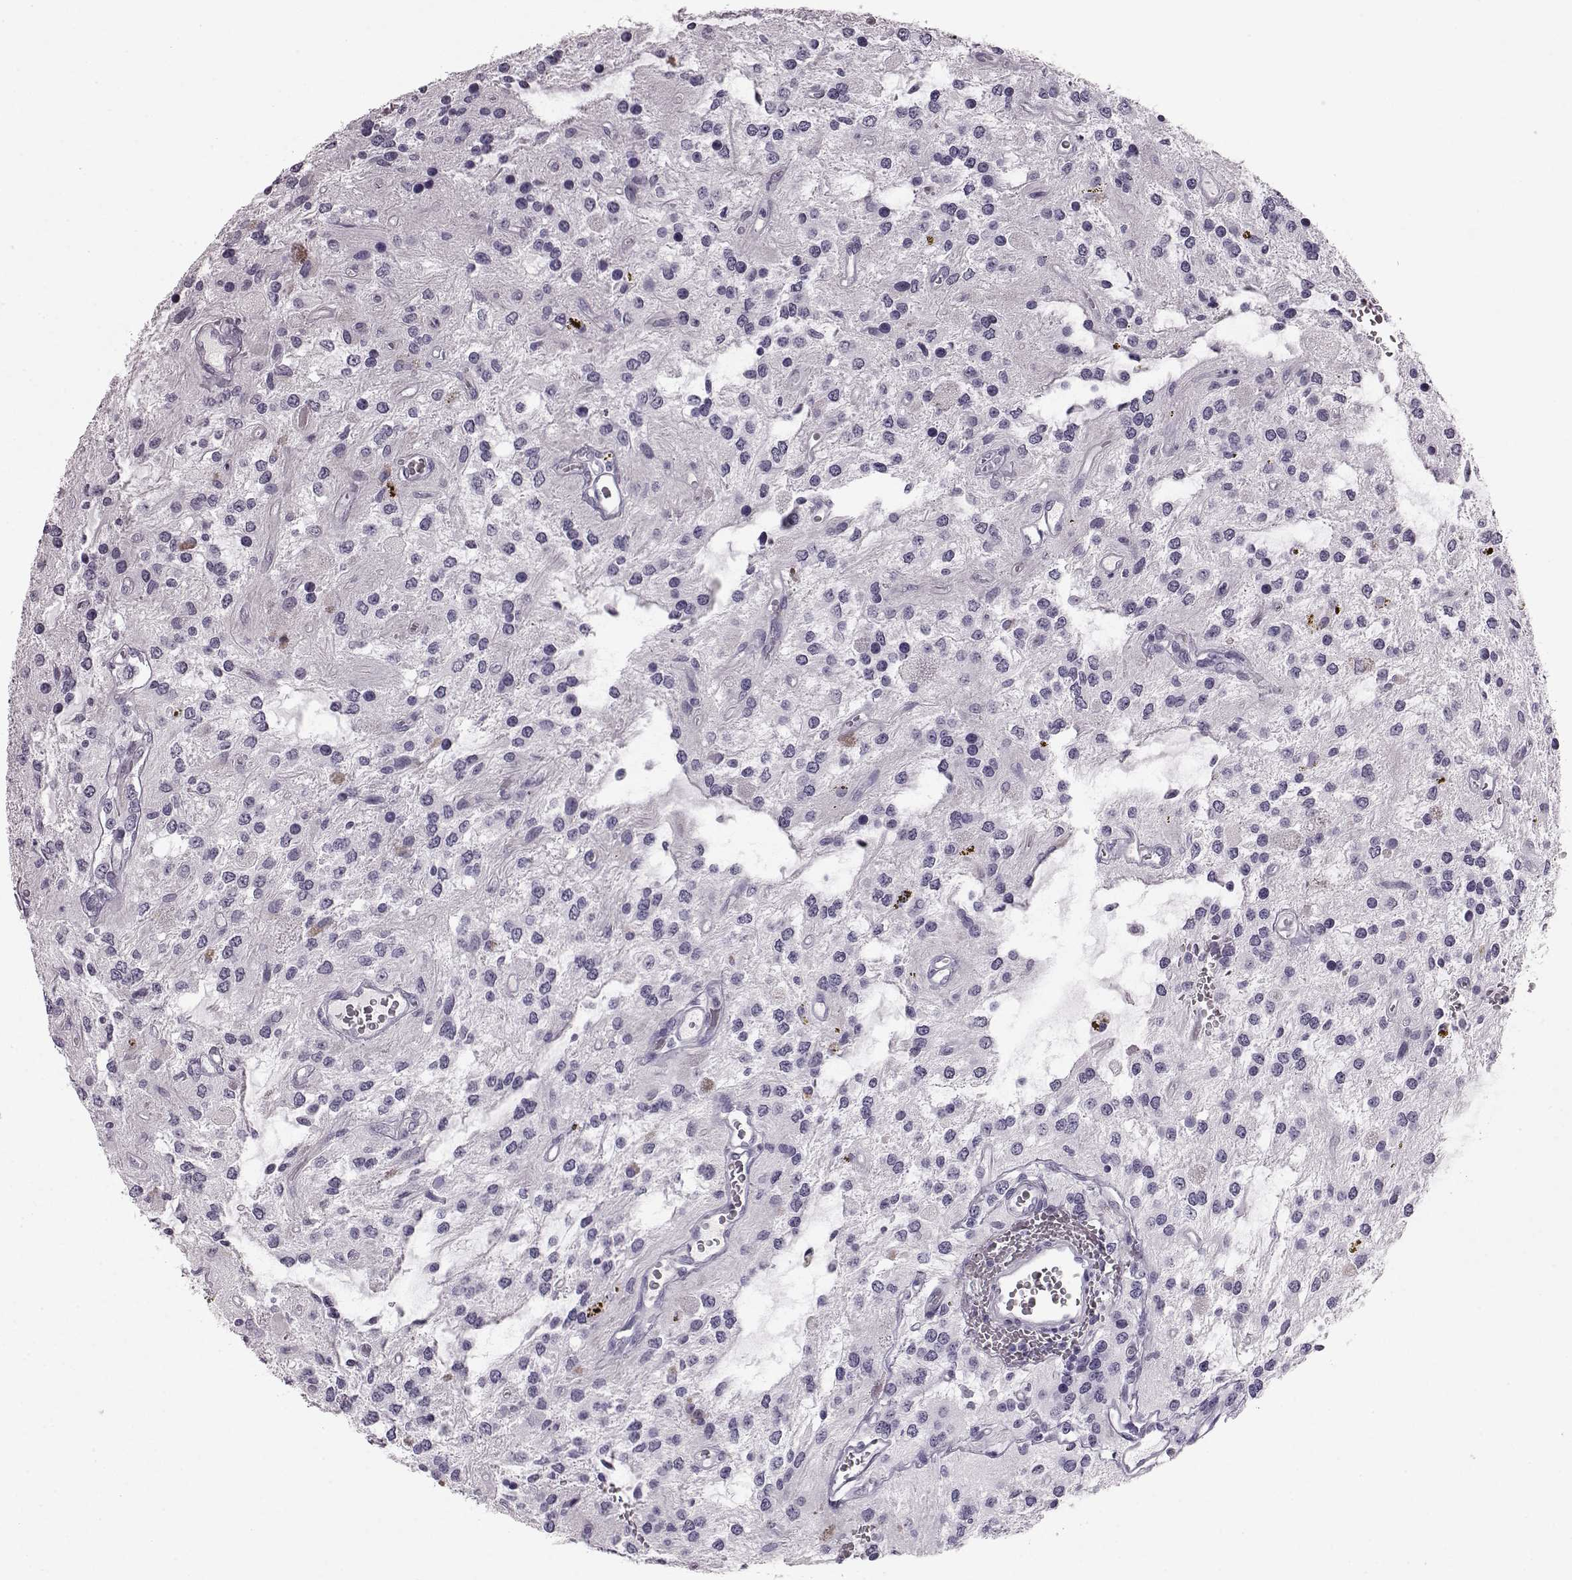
{"staining": {"intensity": "negative", "quantity": "none", "location": "none"}, "tissue": "glioma", "cell_type": "Tumor cells", "image_type": "cancer", "snomed": [{"axis": "morphology", "description": "Glioma, malignant, Low grade"}, {"axis": "topography", "description": "Cerebellum"}], "caption": "Immunohistochemistry (IHC) of malignant glioma (low-grade) reveals no staining in tumor cells. Nuclei are stained in blue.", "gene": "AIPL1", "patient": {"sex": "female", "age": 14}}